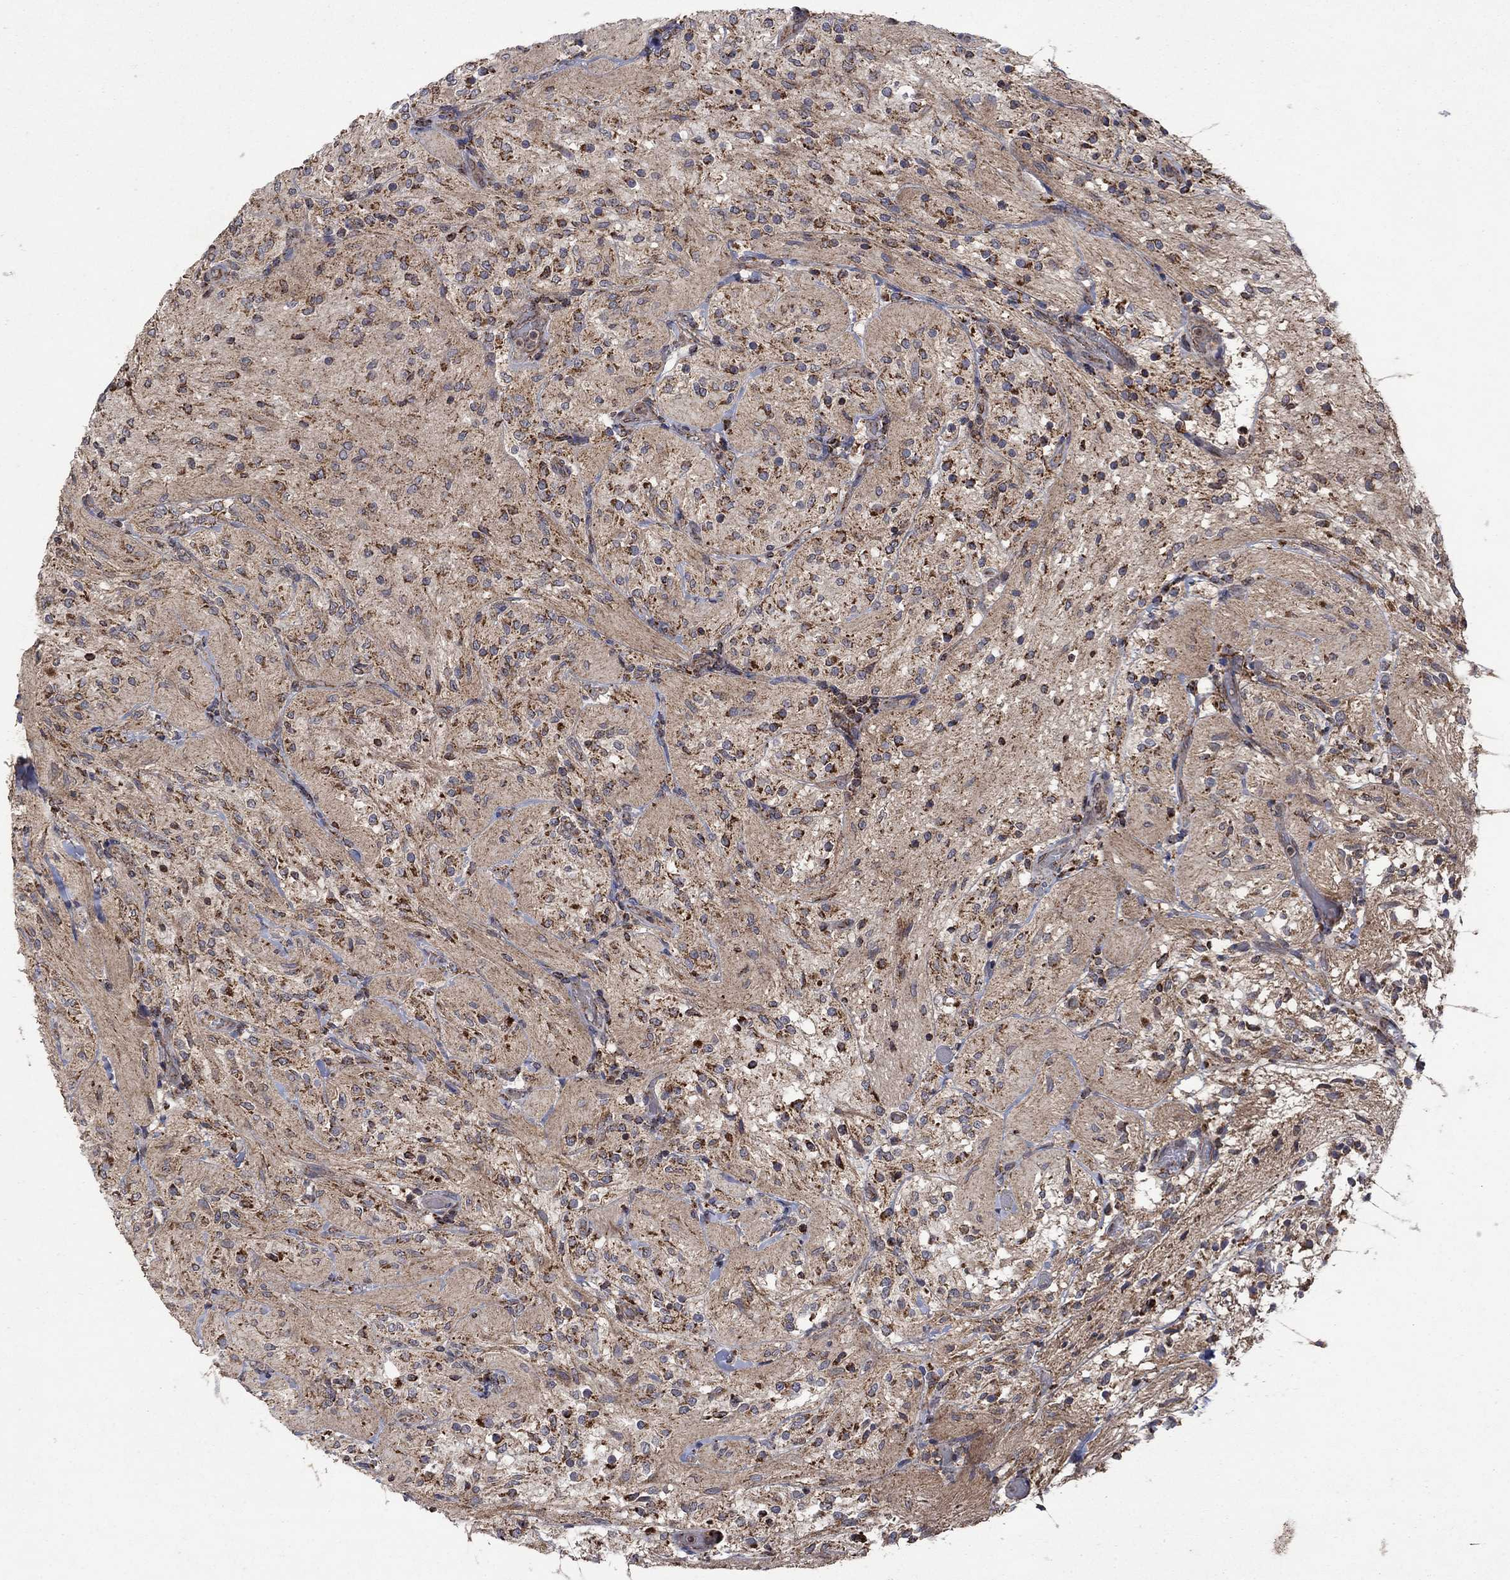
{"staining": {"intensity": "strong", "quantity": "25%-75%", "location": "cytoplasmic/membranous"}, "tissue": "glioma", "cell_type": "Tumor cells", "image_type": "cancer", "snomed": [{"axis": "morphology", "description": "Glioma, malignant, Low grade"}, {"axis": "topography", "description": "Brain"}], "caption": "Malignant low-grade glioma stained with a protein marker exhibits strong staining in tumor cells.", "gene": "DPH1", "patient": {"sex": "male", "age": 3}}